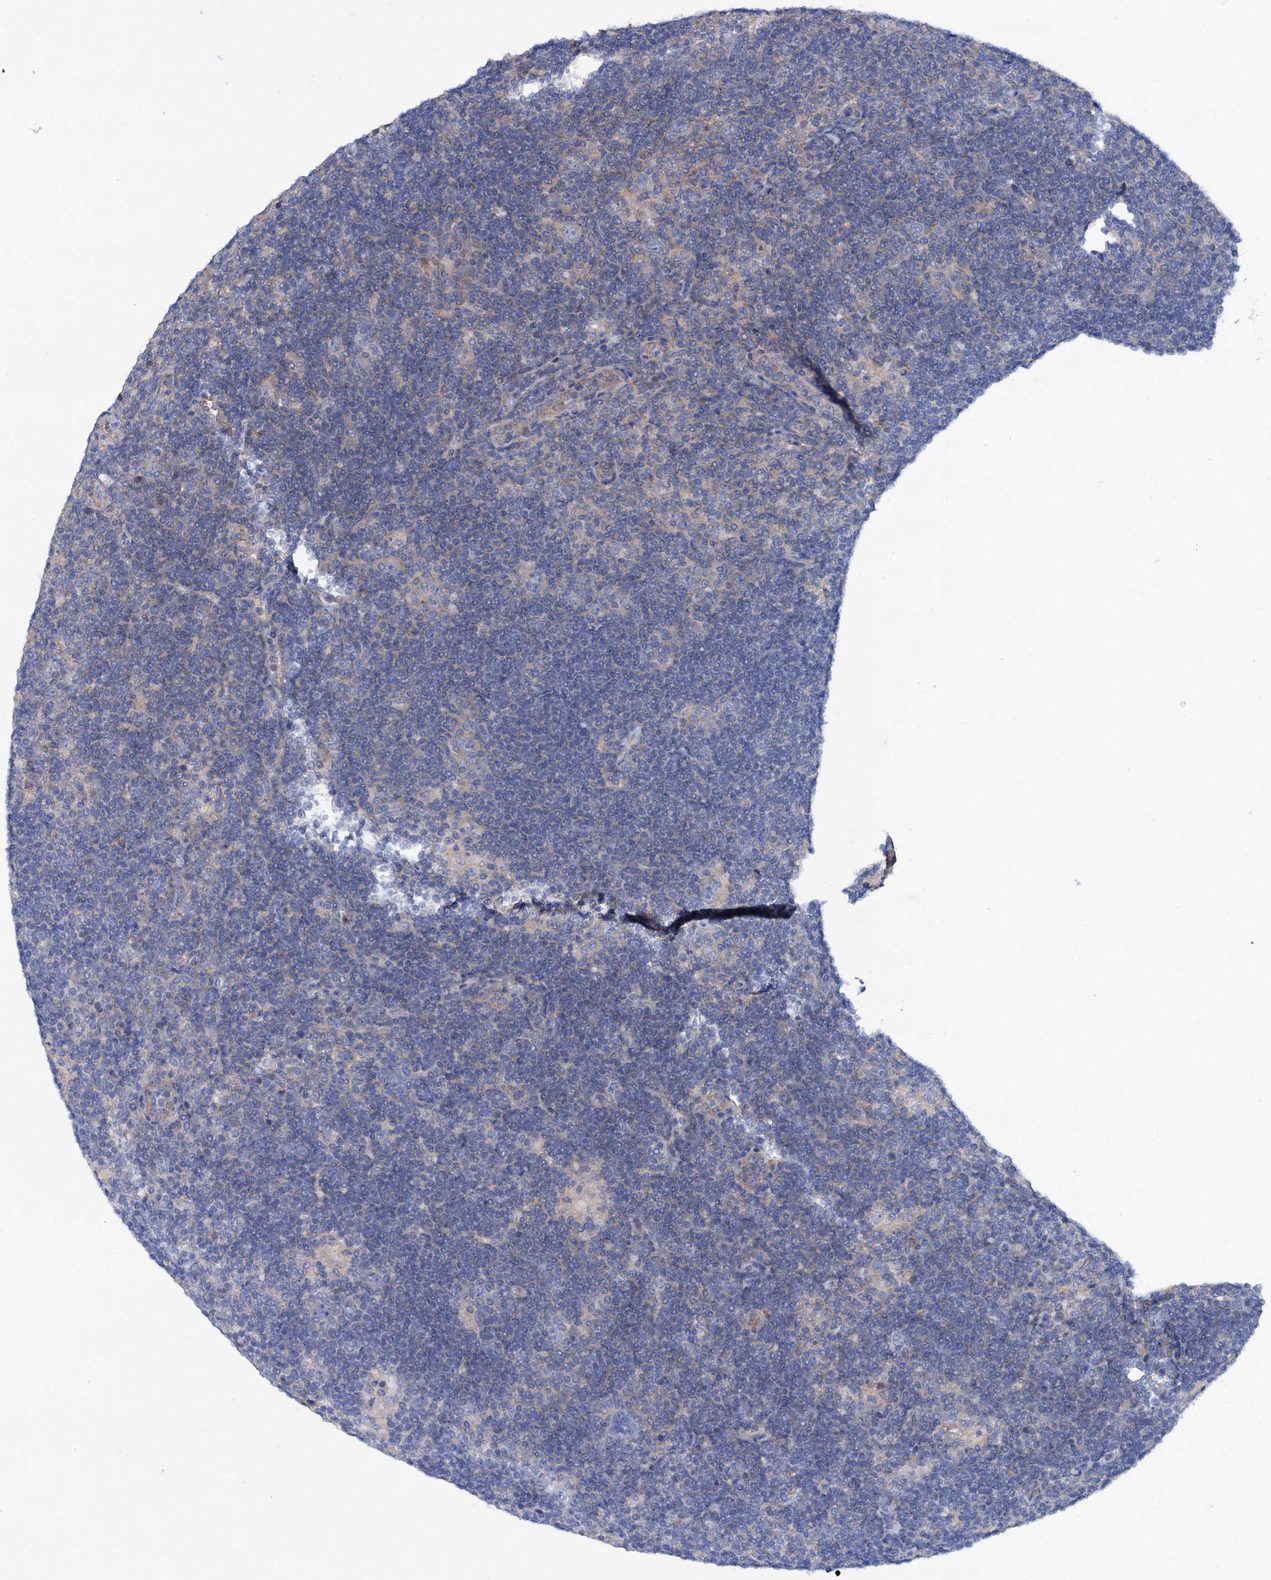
{"staining": {"intensity": "weak", "quantity": "<25%", "location": "cytoplasmic/membranous"}, "tissue": "lymphoma", "cell_type": "Tumor cells", "image_type": "cancer", "snomed": [{"axis": "morphology", "description": "Hodgkin's disease, NOS"}, {"axis": "topography", "description": "Lymph node"}], "caption": "Hodgkin's disease stained for a protein using IHC displays no staining tumor cells.", "gene": "TRIM55", "patient": {"sex": "female", "age": 57}}